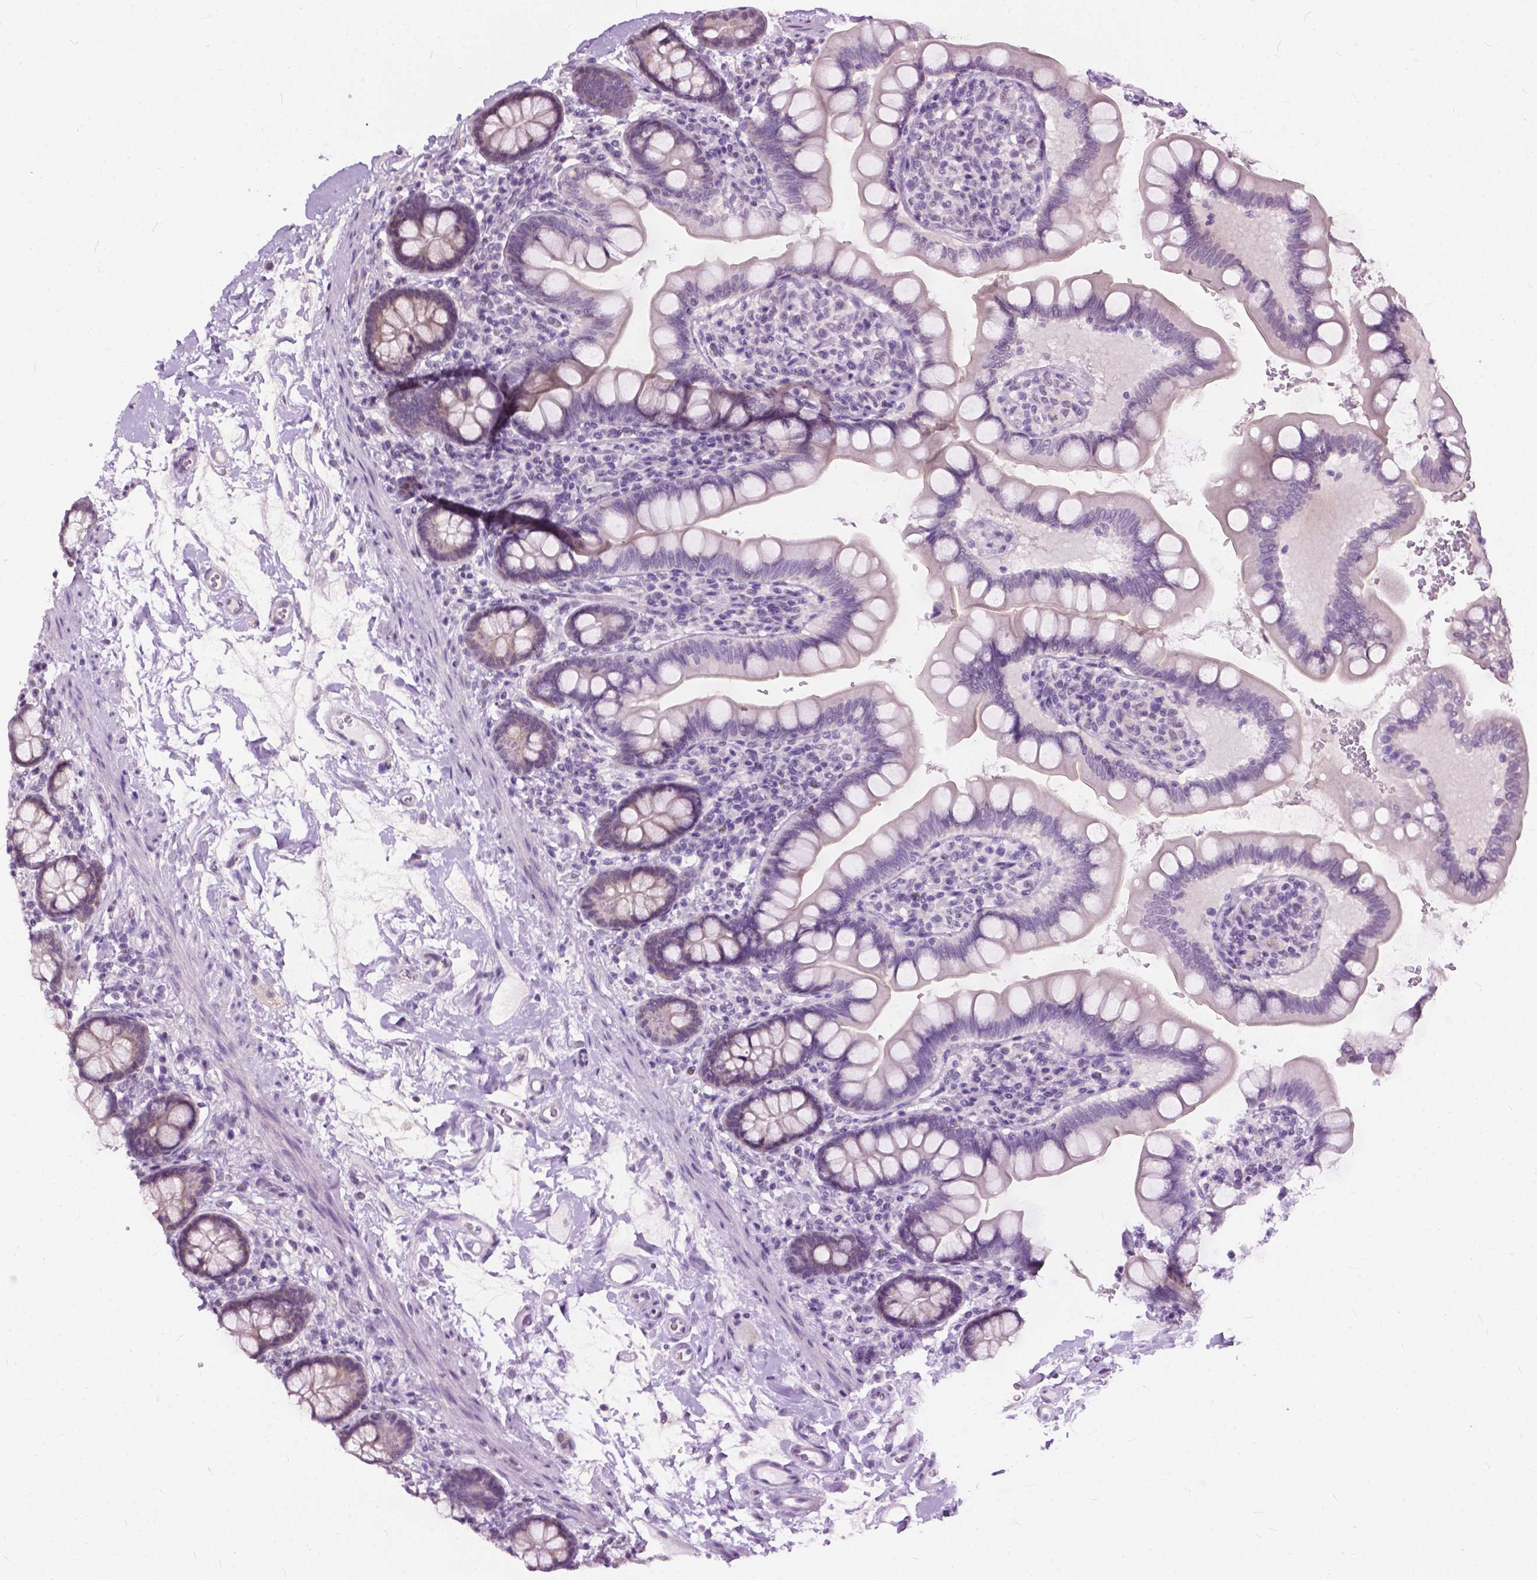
{"staining": {"intensity": "weak", "quantity": "<25%", "location": "cytoplasmic/membranous"}, "tissue": "small intestine", "cell_type": "Glandular cells", "image_type": "normal", "snomed": [{"axis": "morphology", "description": "Normal tissue, NOS"}, {"axis": "topography", "description": "Small intestine"}], "caption": "IHC histopathology image of normal small intestine stained for a protein (brown), which demonstrates no staining in glandular cells.", "gene": "GPR37L1", "patient": {"sex": "female", "age": 56}}